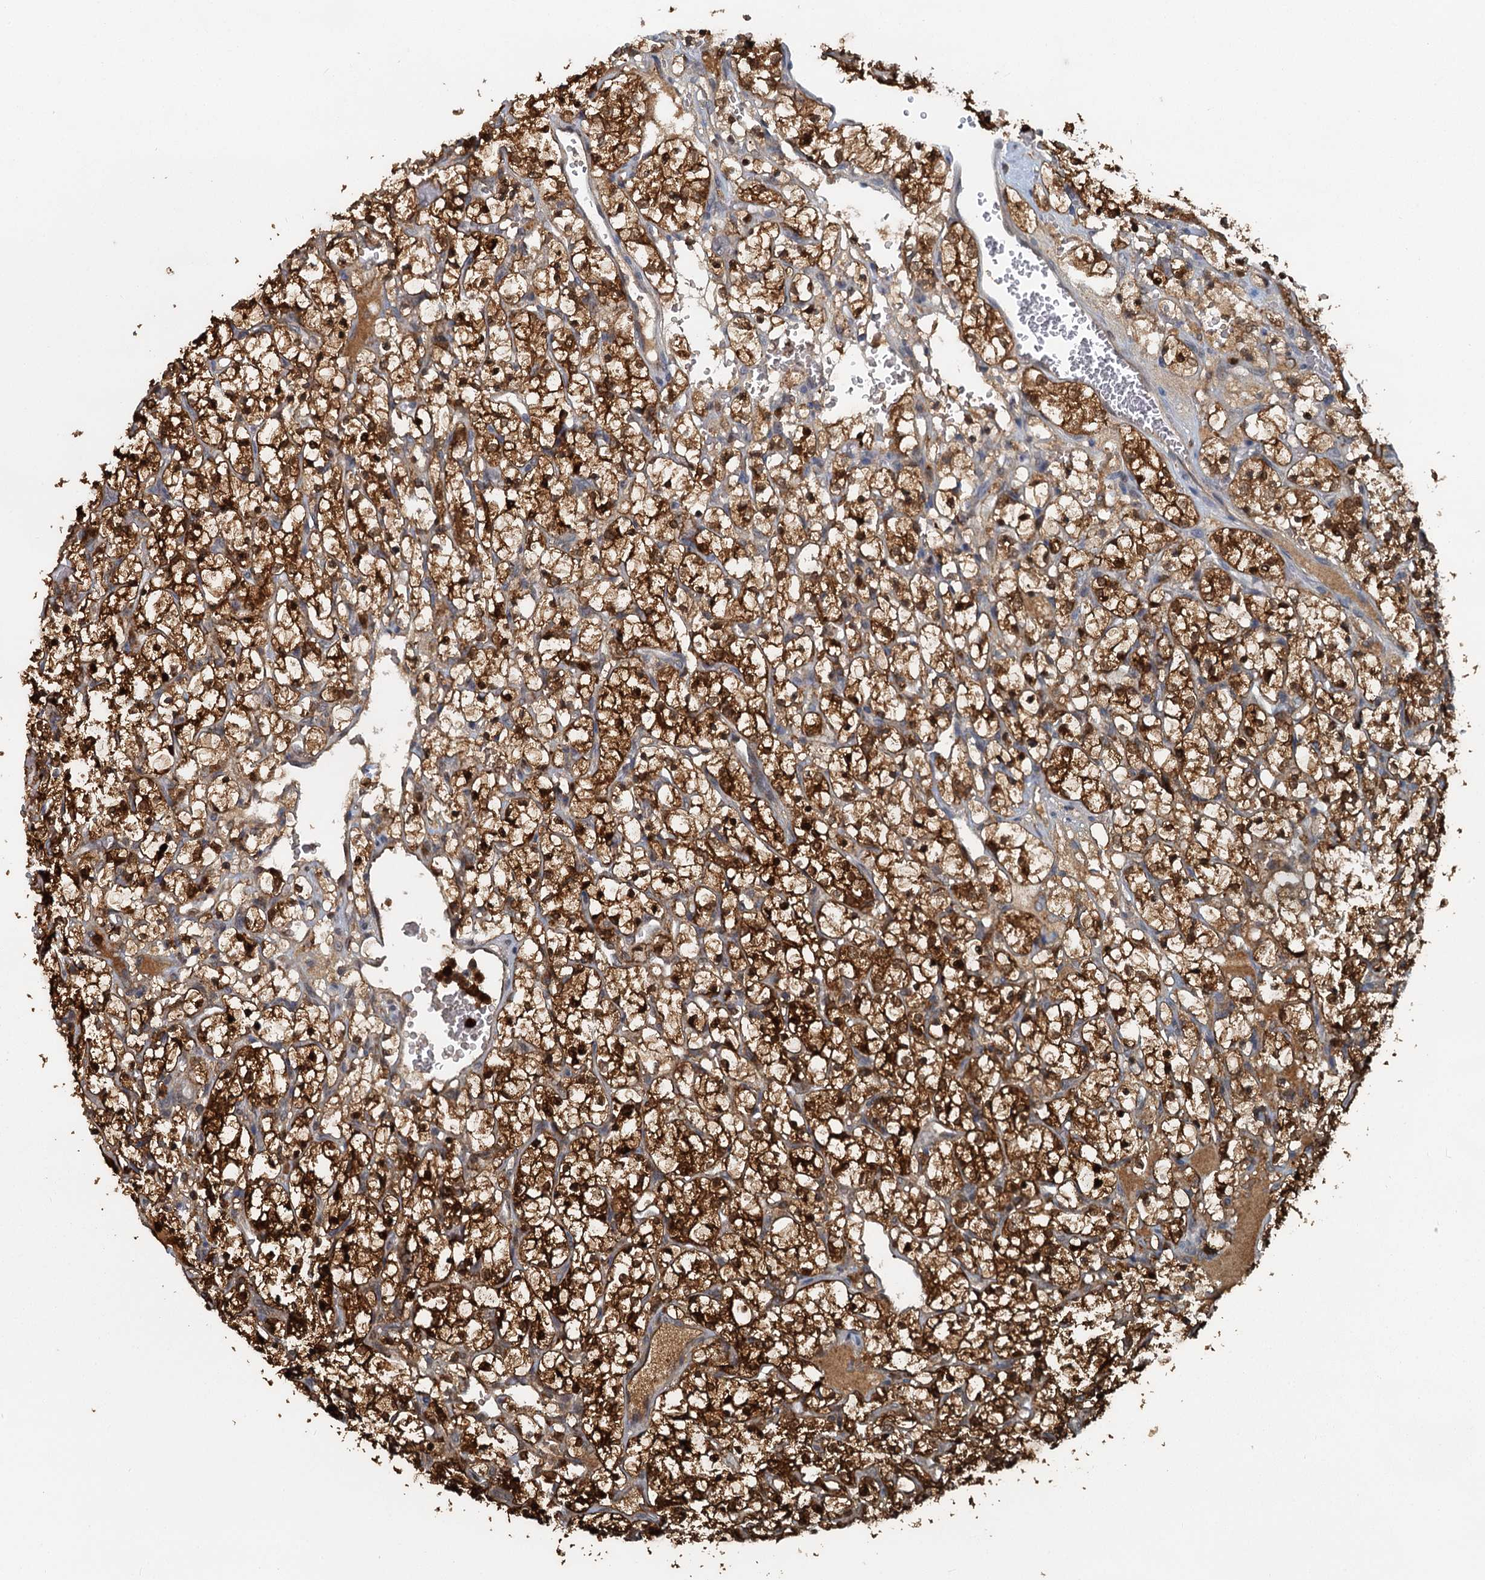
{"staining": {"intensity": "strong", "quantity": ">75%", "location": "cytoplasmic/membranous,nuclear"}, "tissue": "renal cancer", "cell_type": "Tumor cells", "image_type": "cancer", "snomed": [{"axis": "morphology", "description": "Adenocarcinoma, NOS"}, {"axis": "topography", "description": "Kidney"}], "caption": "An immunohistochemistry image of tumor tissue is shown. Protein staining in brown shows strong cytoplasmic/membranous and nuclear positivity in adenocarcinoma (renal) within tumor cells.", "gene": "GPI", "patient": {"sex": "female", "age": 69}}